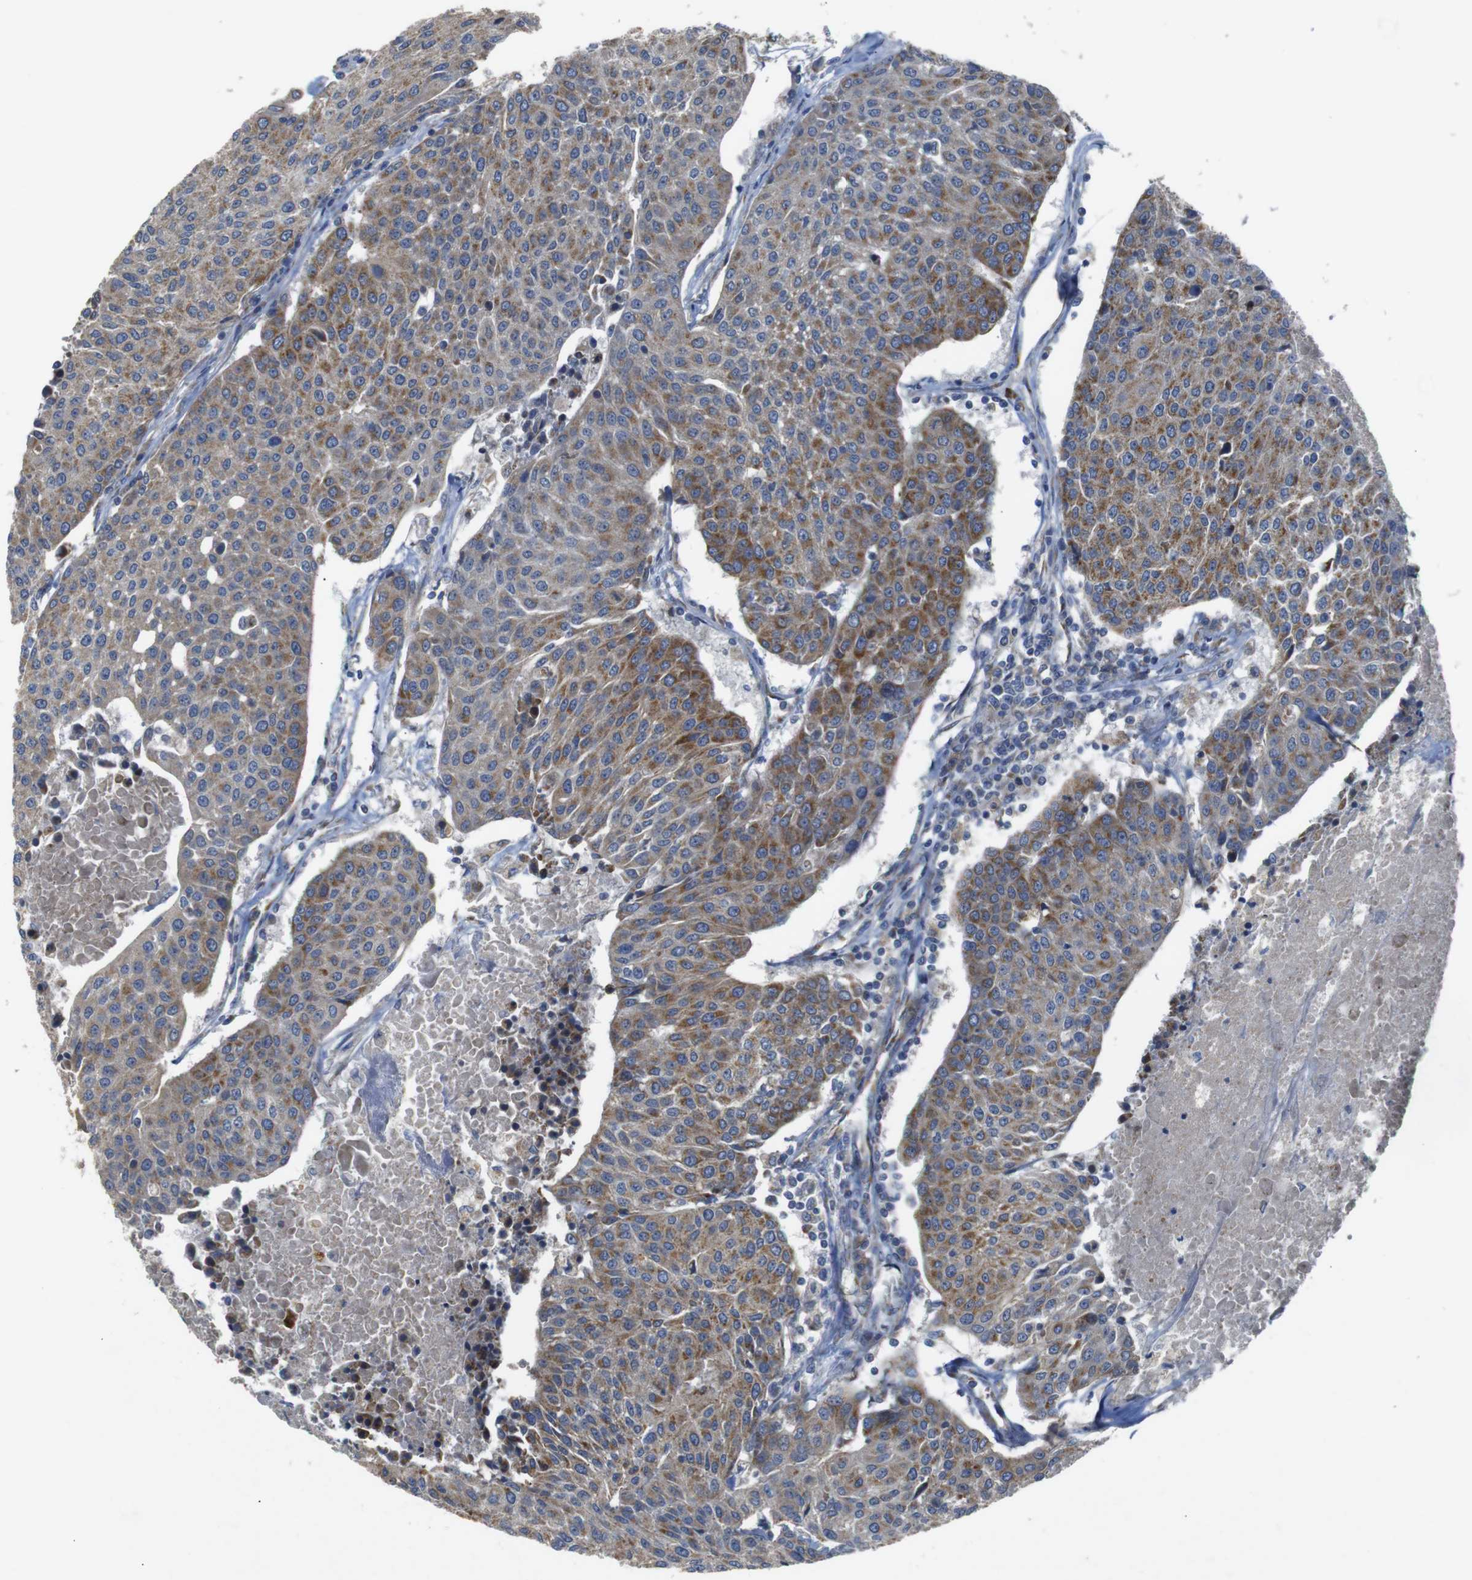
{"staining": {"intensity": "moderate", "quantity": ">75%", "location": "cytoplasmic/membranous"}, "tissue": "urothelial cancer", "cell_type": "Tumor cells", "image_type": "cancer", "snomed": [{"axis": "morphology", "description": "Urothelial carcinoma, High grade"}, {"axis": "topography", "description": "Urinary bladder"}], "caption": "Immunohistochemistry of urothelial cancer reveals medium levels of moderate cytoplasmic/membranous staining in approximately >75% of tumor cells. (DAB (3,3'-diaminobenzidine) IHC, brown staining for protein, blue staining for nuclei).", "gene": "CHST10", "patient": {"sex": "female", "age": 85}}